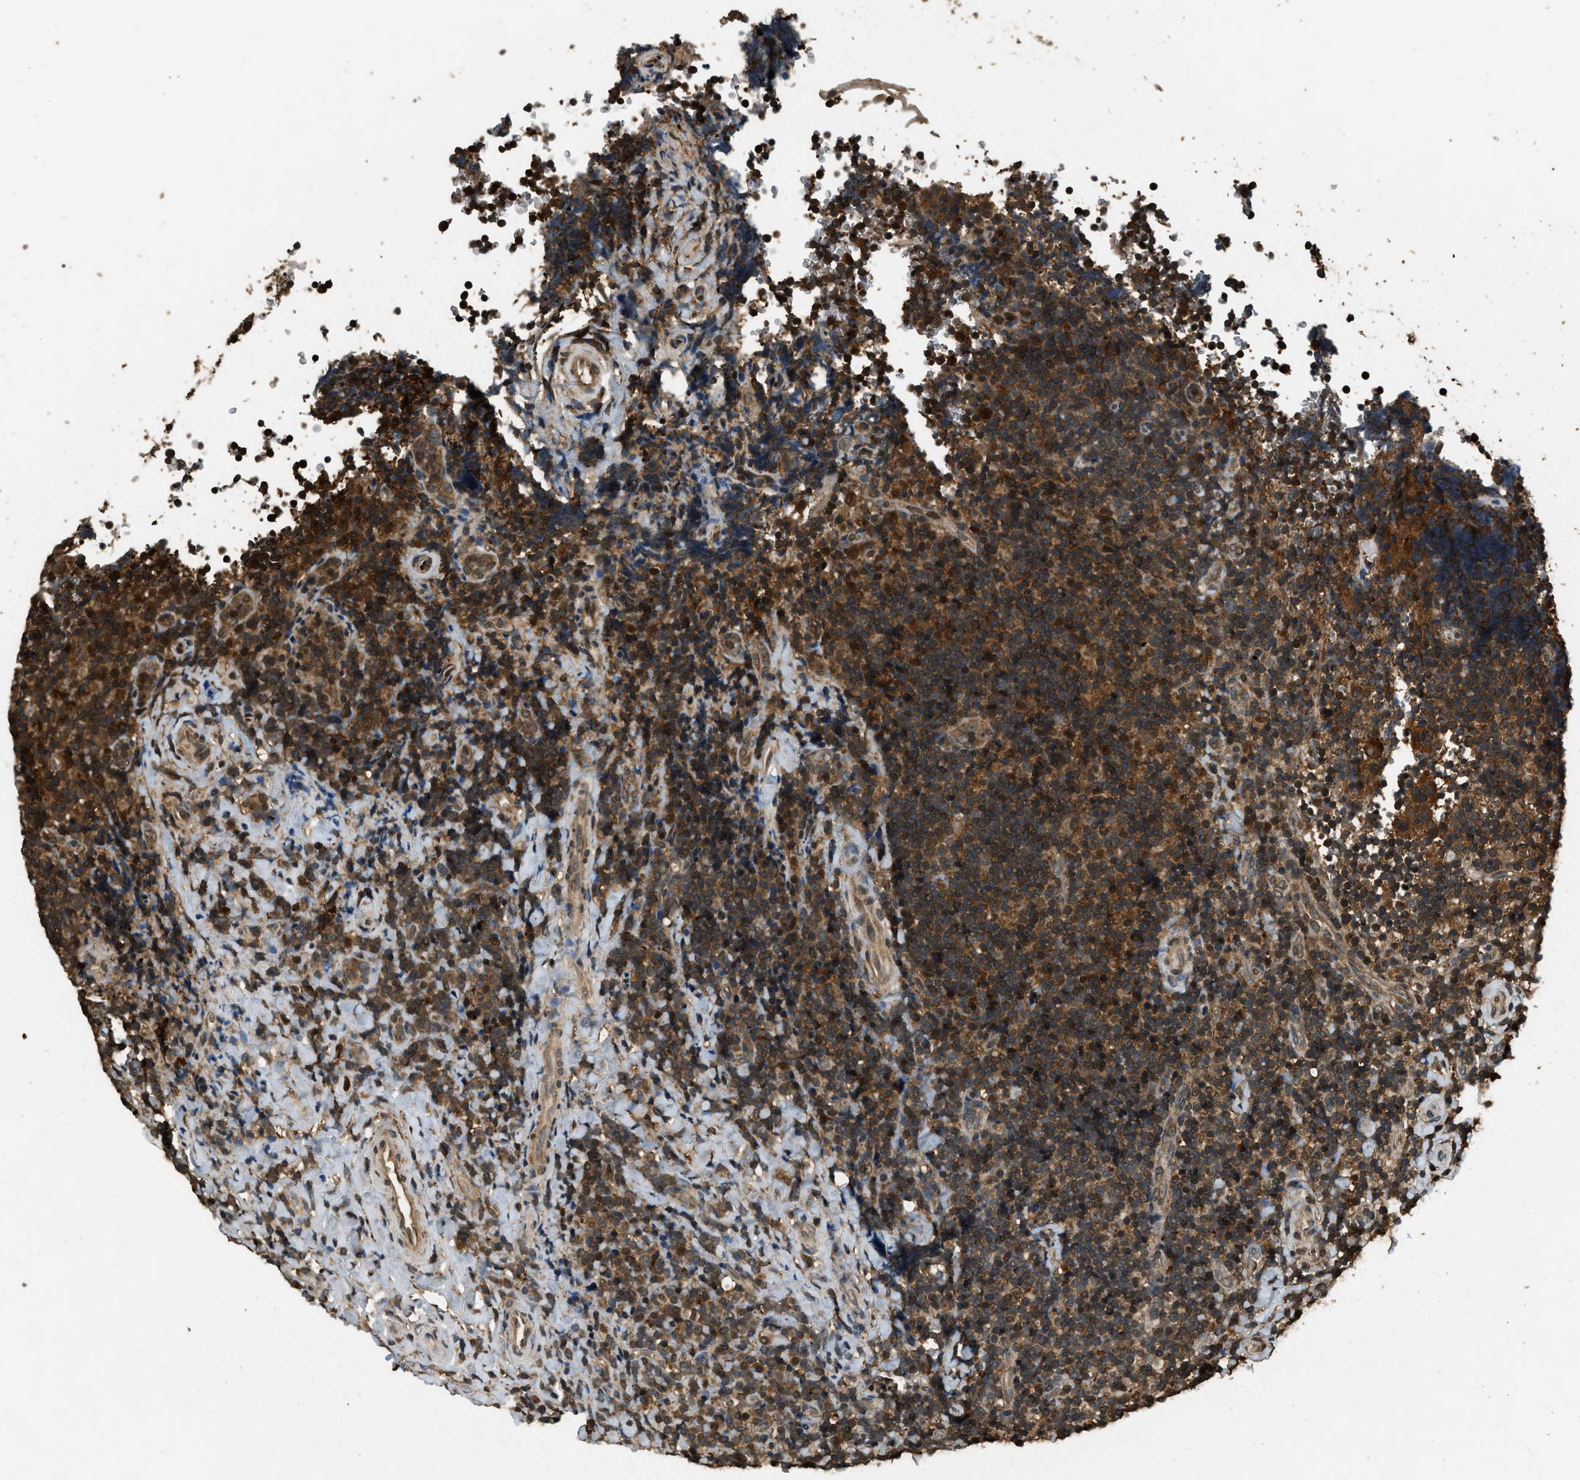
{"staining": {"intensity": "moderate", "quantity": ">75%", "location": "cytoplasmic/membranous"}, "tissue": "tonsil", "cell_type": "Germinal center cells", "image_type": "normal", "snomed": [{"axis": "morphology", "description": "Normal tissue, NOS"}, {"axis": "topography", "description": "Tonsil"}], "caption": "Immunohistochemical staining of normal human tonsil shows medium levels of moderate cytoplasmic/membranous staining in approximately >75% of germinal center cells.", "gene": "RAP2A", "patient": {"sex": "male", "age": 37}}